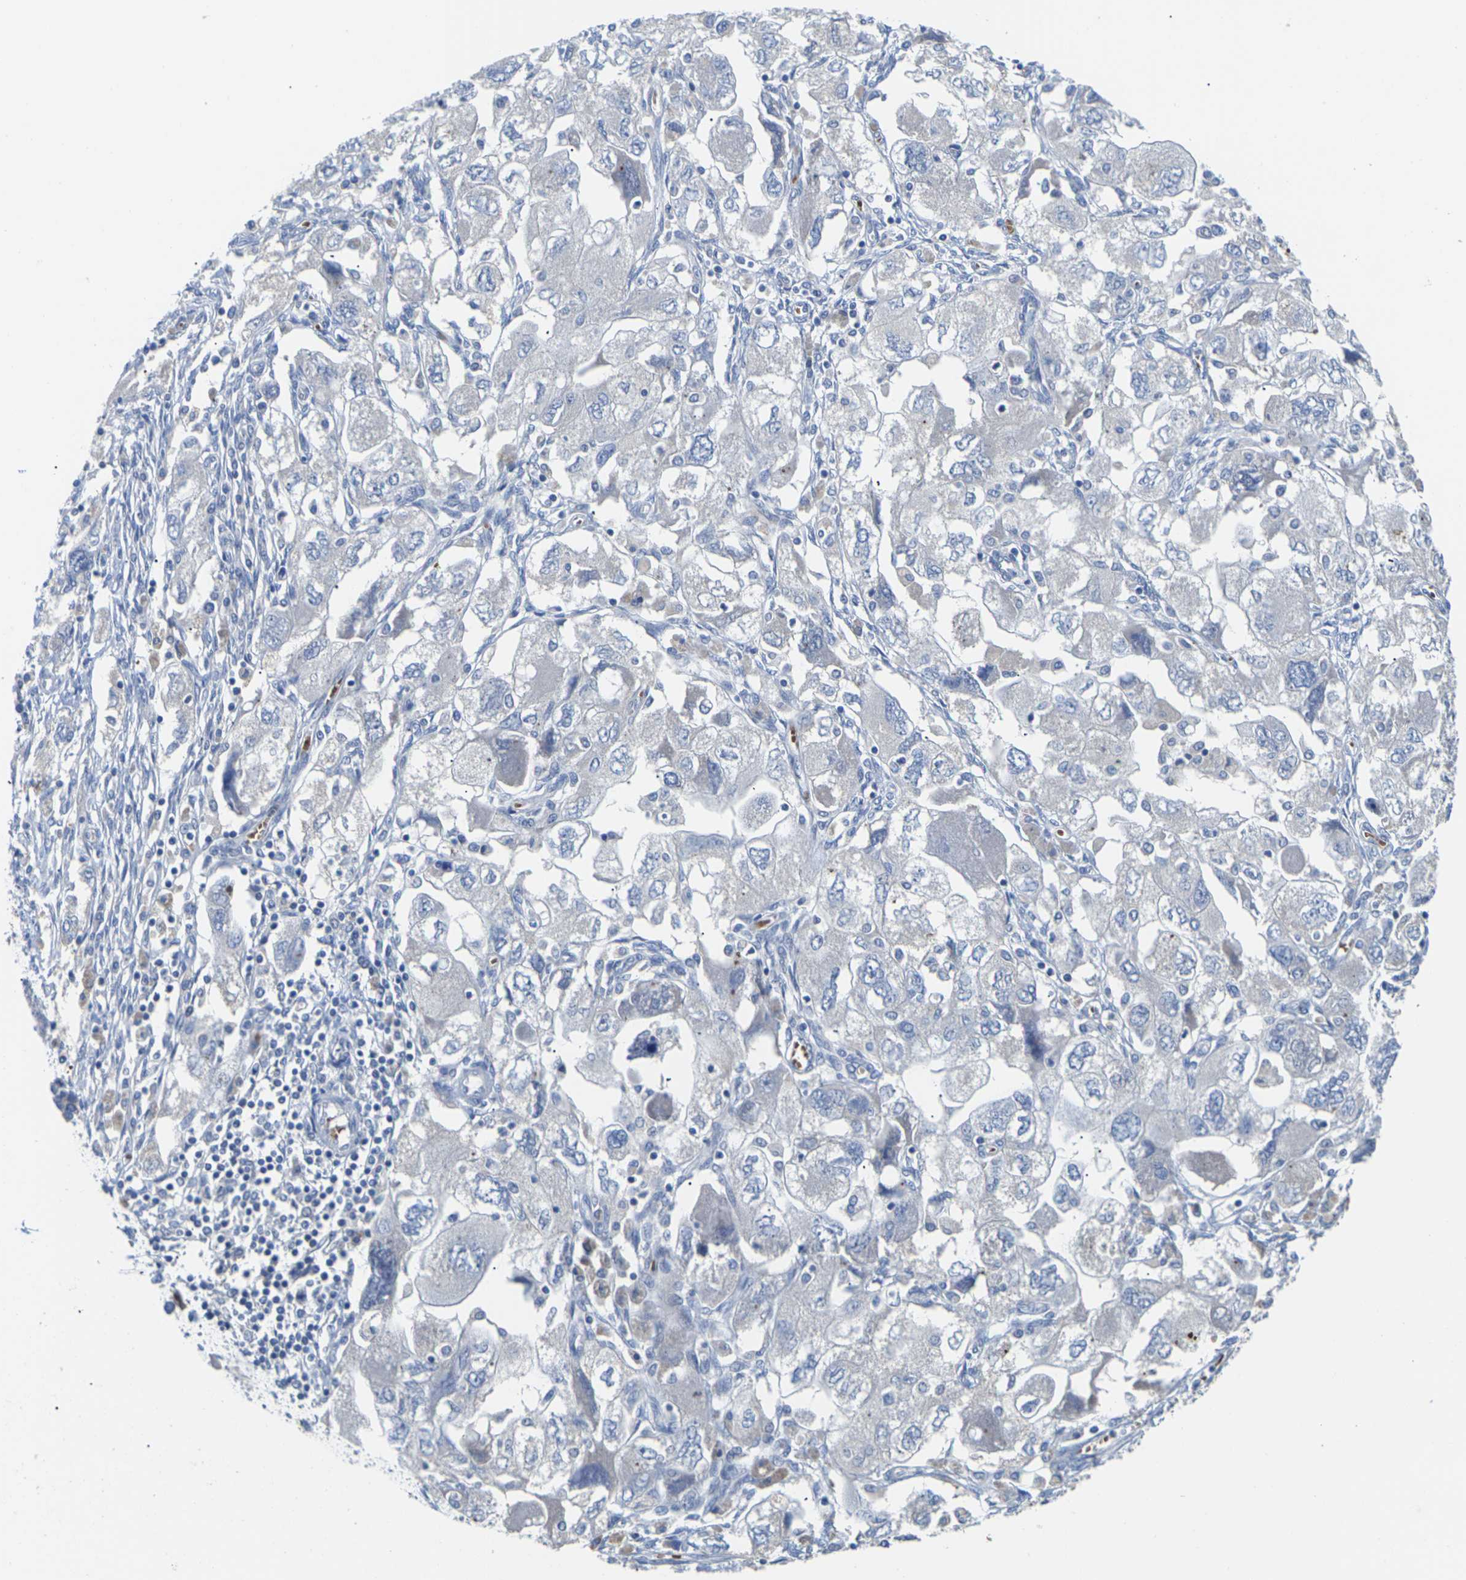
{"staining": {"intensity": "negative", "quantity": "none", "location": "none"}, "tissue": "ovarian cancer", "cell_type": "Tumor cells", "image_type": "cancer", "snomed": [{"axis": "morphology", "description": "Carcinoma, NOS"}, {"axis": "morphology", "description": "Cystadenocarcinoma, serous, NOS"}, {"axis": "topography", "description": "Ovary"}], "caption": "An IHC micrograph of ovarian cancer (serous cystadenocarcinoma) is shown. There is no staining in tumor cells of ovarian cancer (serous cystadenocarcinoma).", "gene": "TMCO4", "patient": {"sex": "female", "age": 69}}